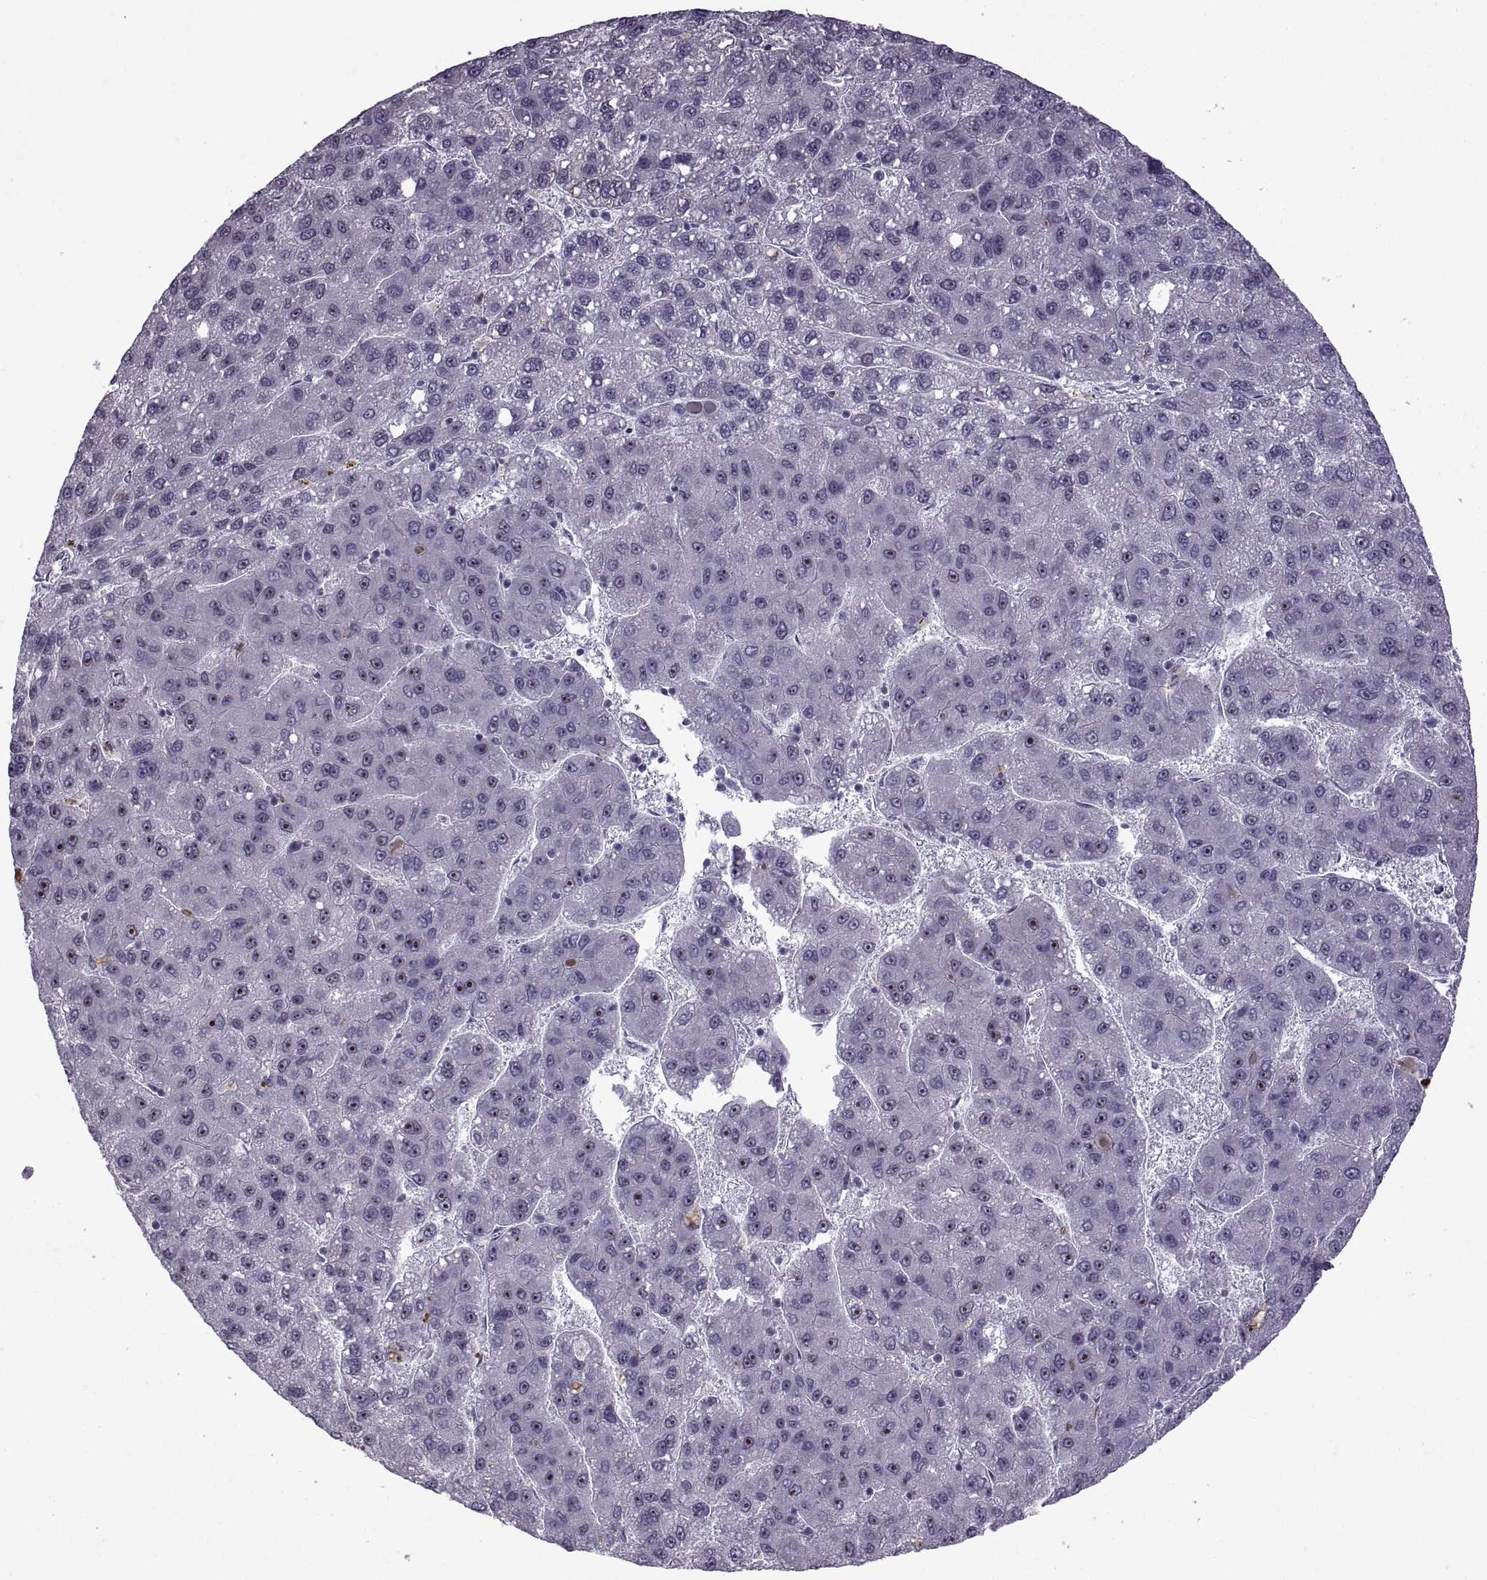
{"staining": {"intensity": "strong", "quantity": "<25%", "location": "nuclear"}, "tissue": "liver cancer", "cell_type": "Tumor cells", "image_type": "cancer", "snomed": [{"axis": "morphology", "description": "Carcinoma, Hepatocellular, NOS"}, {"axis": "topography", "description": "Liver"}], "caption": "This micrograph demonstrates immunohistochemistry (IHC) staining of human liver hepatocellular carcinoma, with medium strong nuclear expression in about <25% of tumor cells.", "gene": "SINHCAF", "patient": {"sex": "female", "age": 82}}